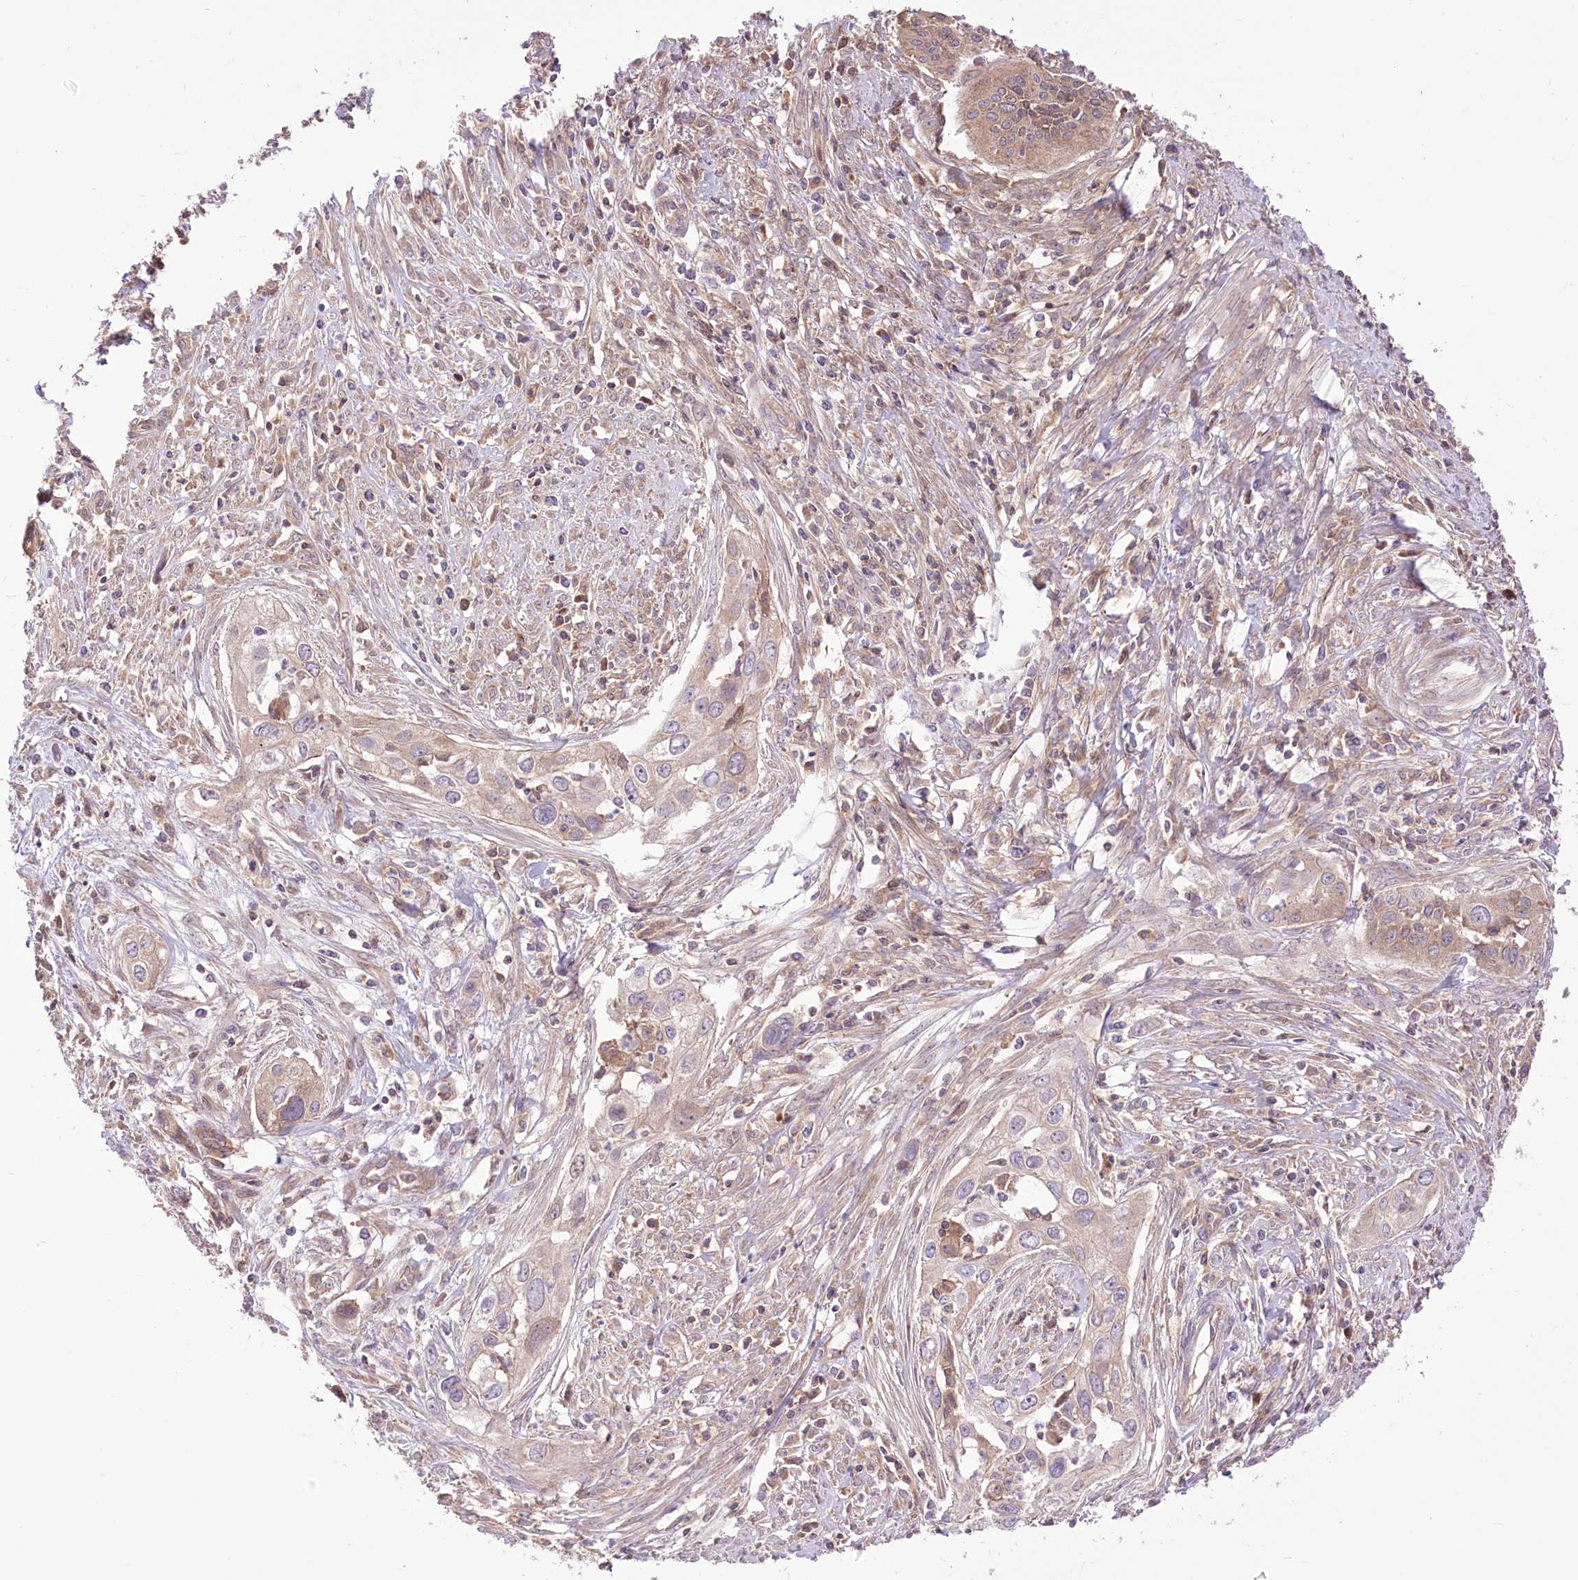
{"staining": {"intensity": "weak", "quantity": "25%-75%", "location": "cytoplasmic/membranous"}, "tissue": "cervical cancer", "cell_type": "Tumor cells", "image_type": "cancer", "snomed": [{"axis": "morphology", "description": "Squamous cell carcinoma, NOS"}, {"axis": "topography", "description": "Cervix"}], "caption": "Brown immunohistochemical staining in human cervical squamous cell carcinoma reveals weak cytoplasmic/membranous staining in approximately 25%-75% of tumor cells.", "gene": "XYLB", "patient": {"sex": "female", "age": 34}}